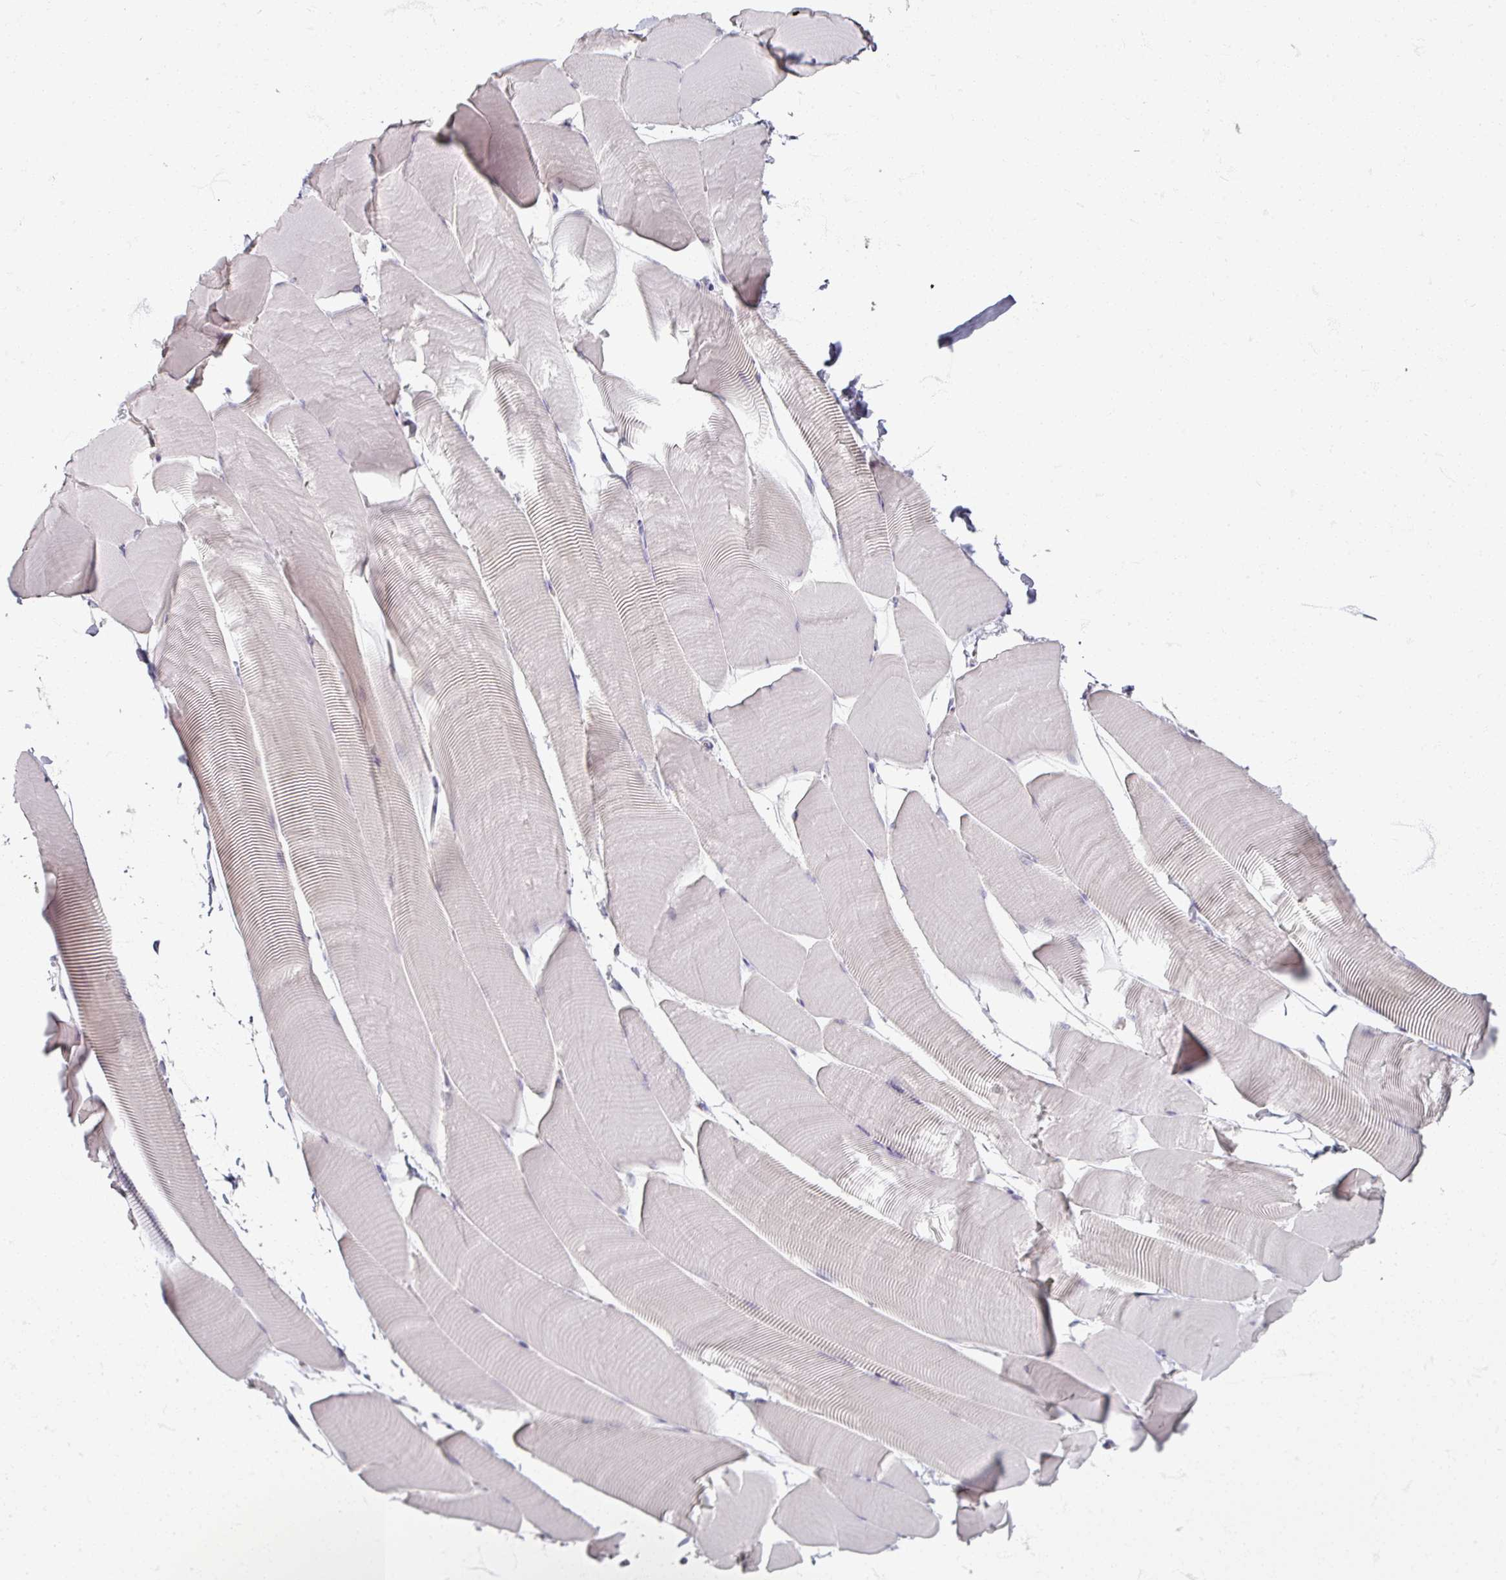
{"staining": {"intensity": "negative", "quantity": "none", "location": "none"}, "tissue": "skeletal muscle", "cell_type": "Myocytes", "image_type": "normal", "snomed": [{"axis": "morphology", "description": "Normal tissue, NOS"}, {"axis": "topography", "description": "Skeletal muscle"}], "caption": "DAB immunohistochemical staining of benign skeletal muscle displays no significant staining in myocytes. The staining was performed using DAB (3,3'-diaminobenzidine) to visualize the protein expression in brown, while the nuclei were stained in blue with hematoxylin (Magnification: 20x).", "gene": "SOX11", "patient": {"sex": "male", "age": 25}}